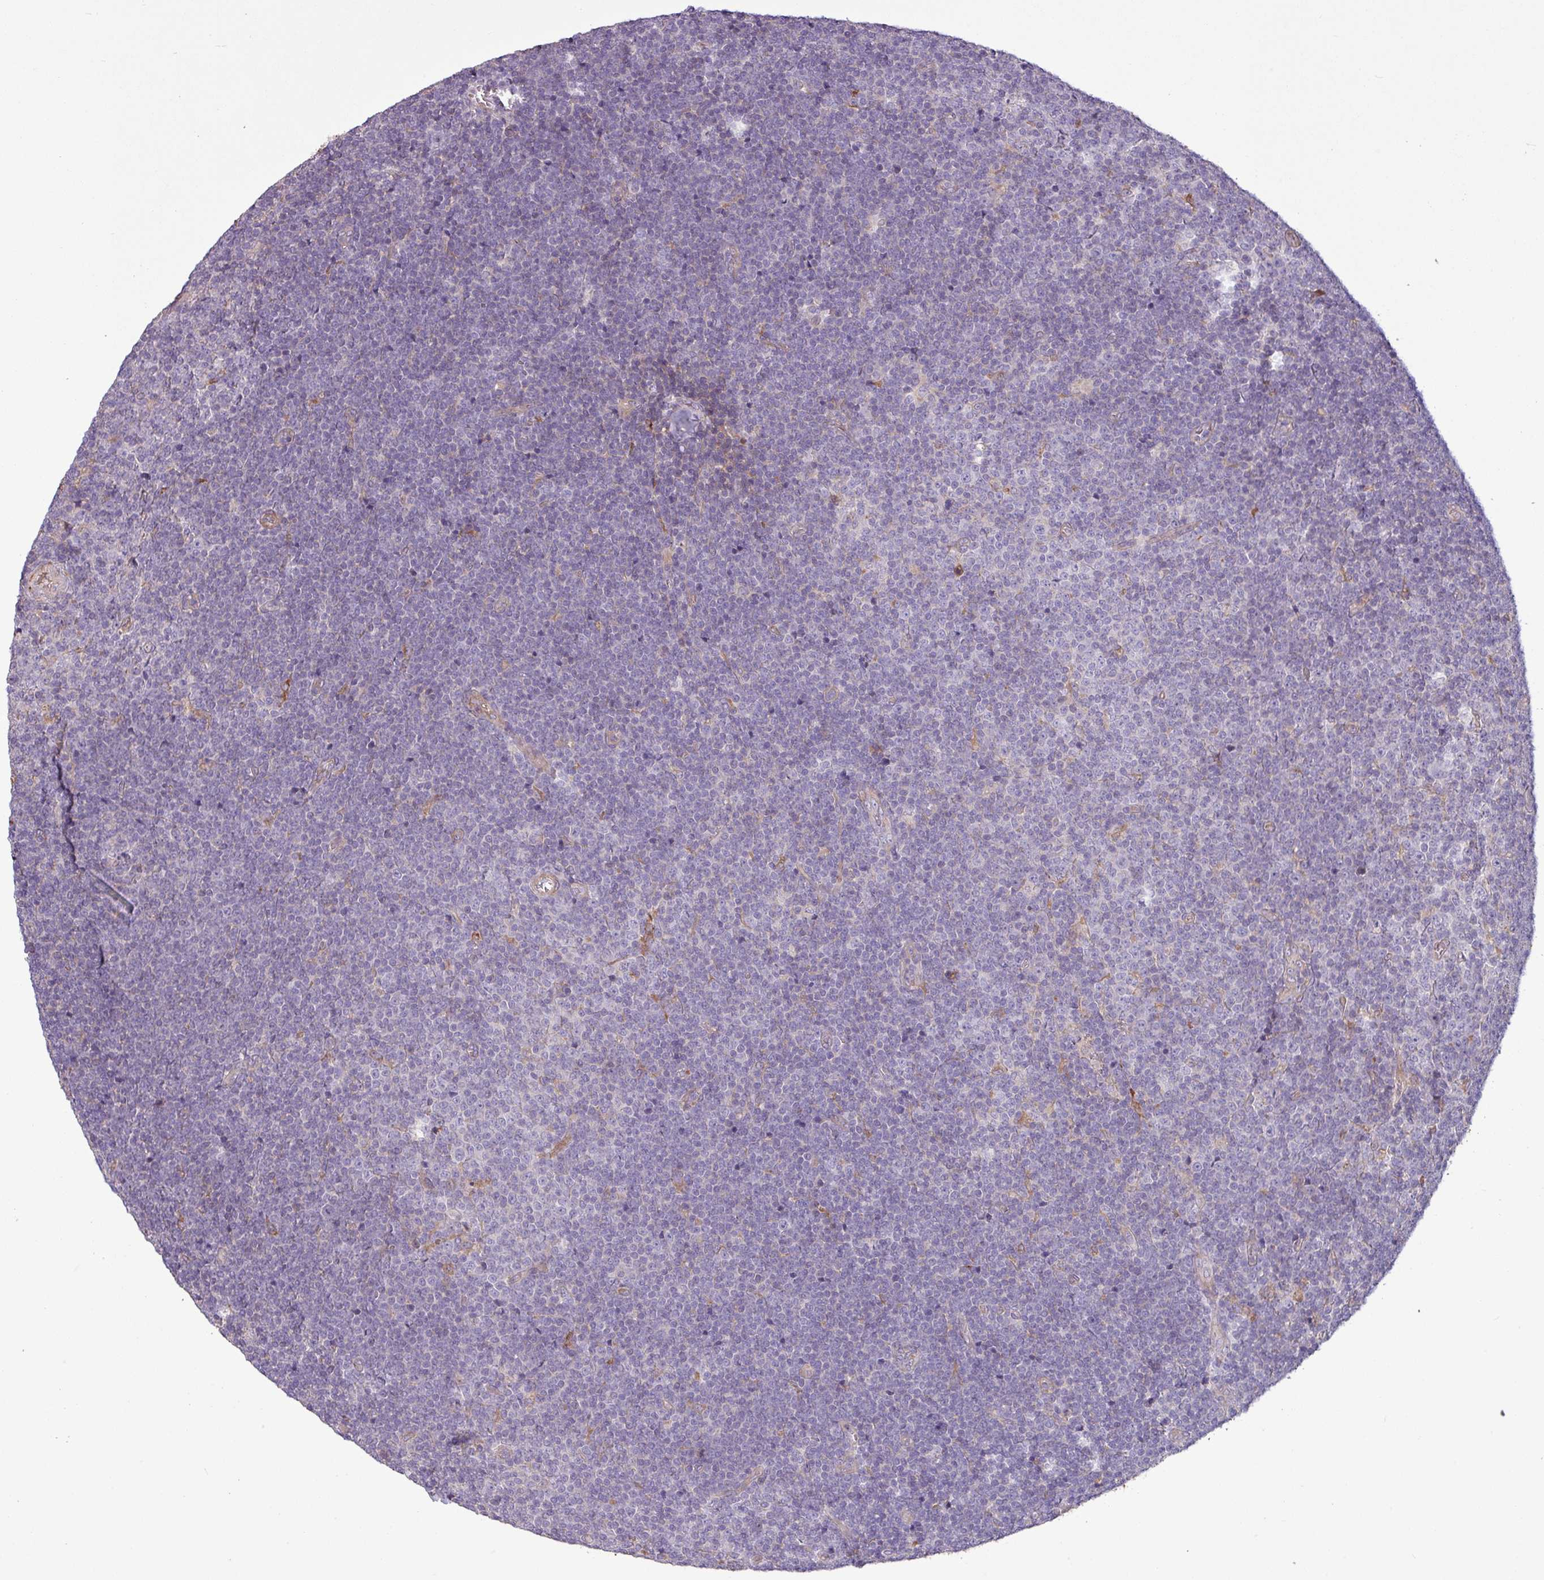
{"staining": {"intensity": "negative", "quantity": "none", "location": "none"}, "tissue": "lymphoma", "cell_type": "Tumor cells", "image_type": "cancer", "snomed": [{"axis": "morphology", "description": "Malignant lymphoma, non-Hodgkin's type, Low grade"}, {"axis": "topography", "description": "Lymph node"}], "caption": "Malignant lymphoma, non-Hodgkin's type (low-grade) was stained to show a protein in brown. There is no significant expression in tumor cells.", "gene": "C4B", "patient": {"sex": "male", "age": 48}}